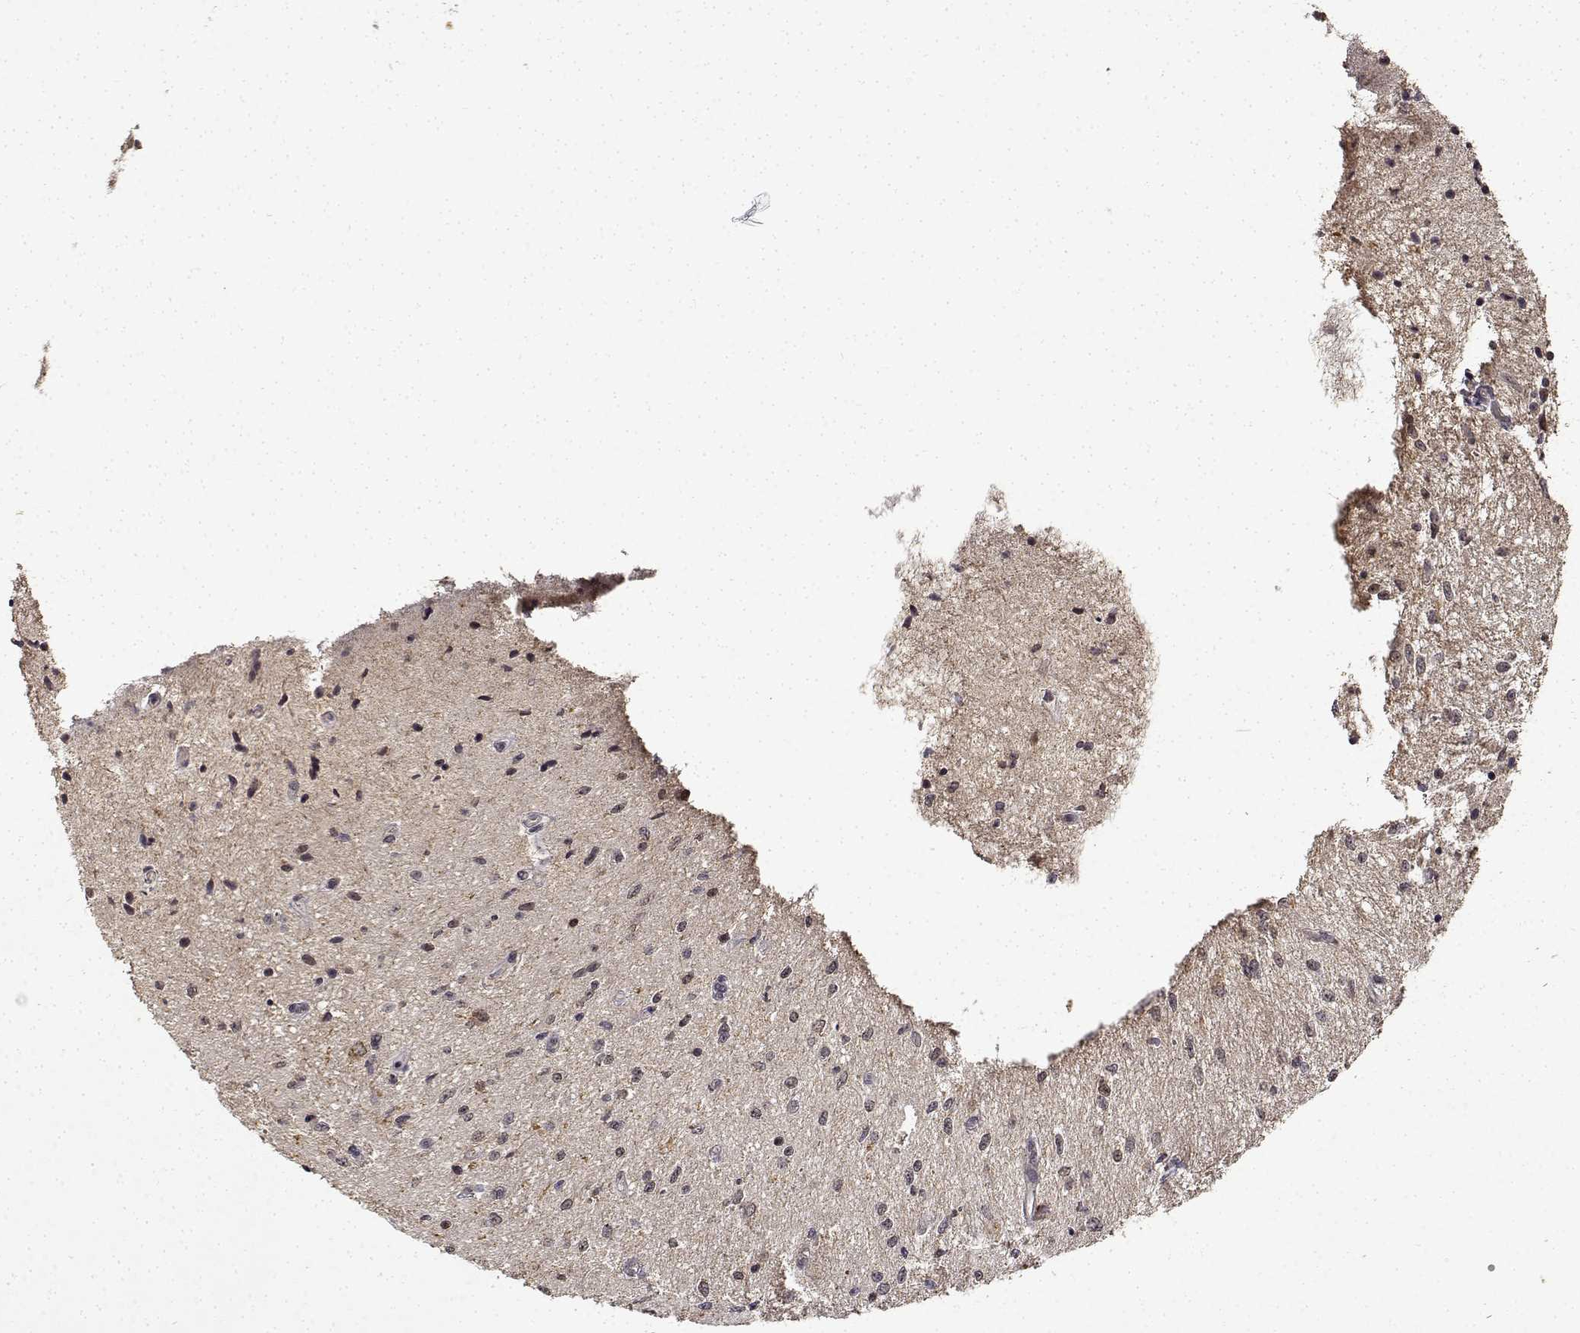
{"staining": {"intensity": "negative", "quantity": "none", "location": "none"}, "tissue": "glioma", "cell_type": "Tumor cells", "image_type": "cancer", "snomed": [{"axis": "morphology", "description": "Glioma, malignant, Low grade"}, {"axis": "topography", "description": "Cerebellum"}], "caption": "Immunohistochemistry (IHC) photomicrograph of human malignant glioma (low-grade) stained for a protein (brown), which shows no expression in tumor cells.", "gene": "BDNF", "patient": {"sex": "female", "age": 14}}